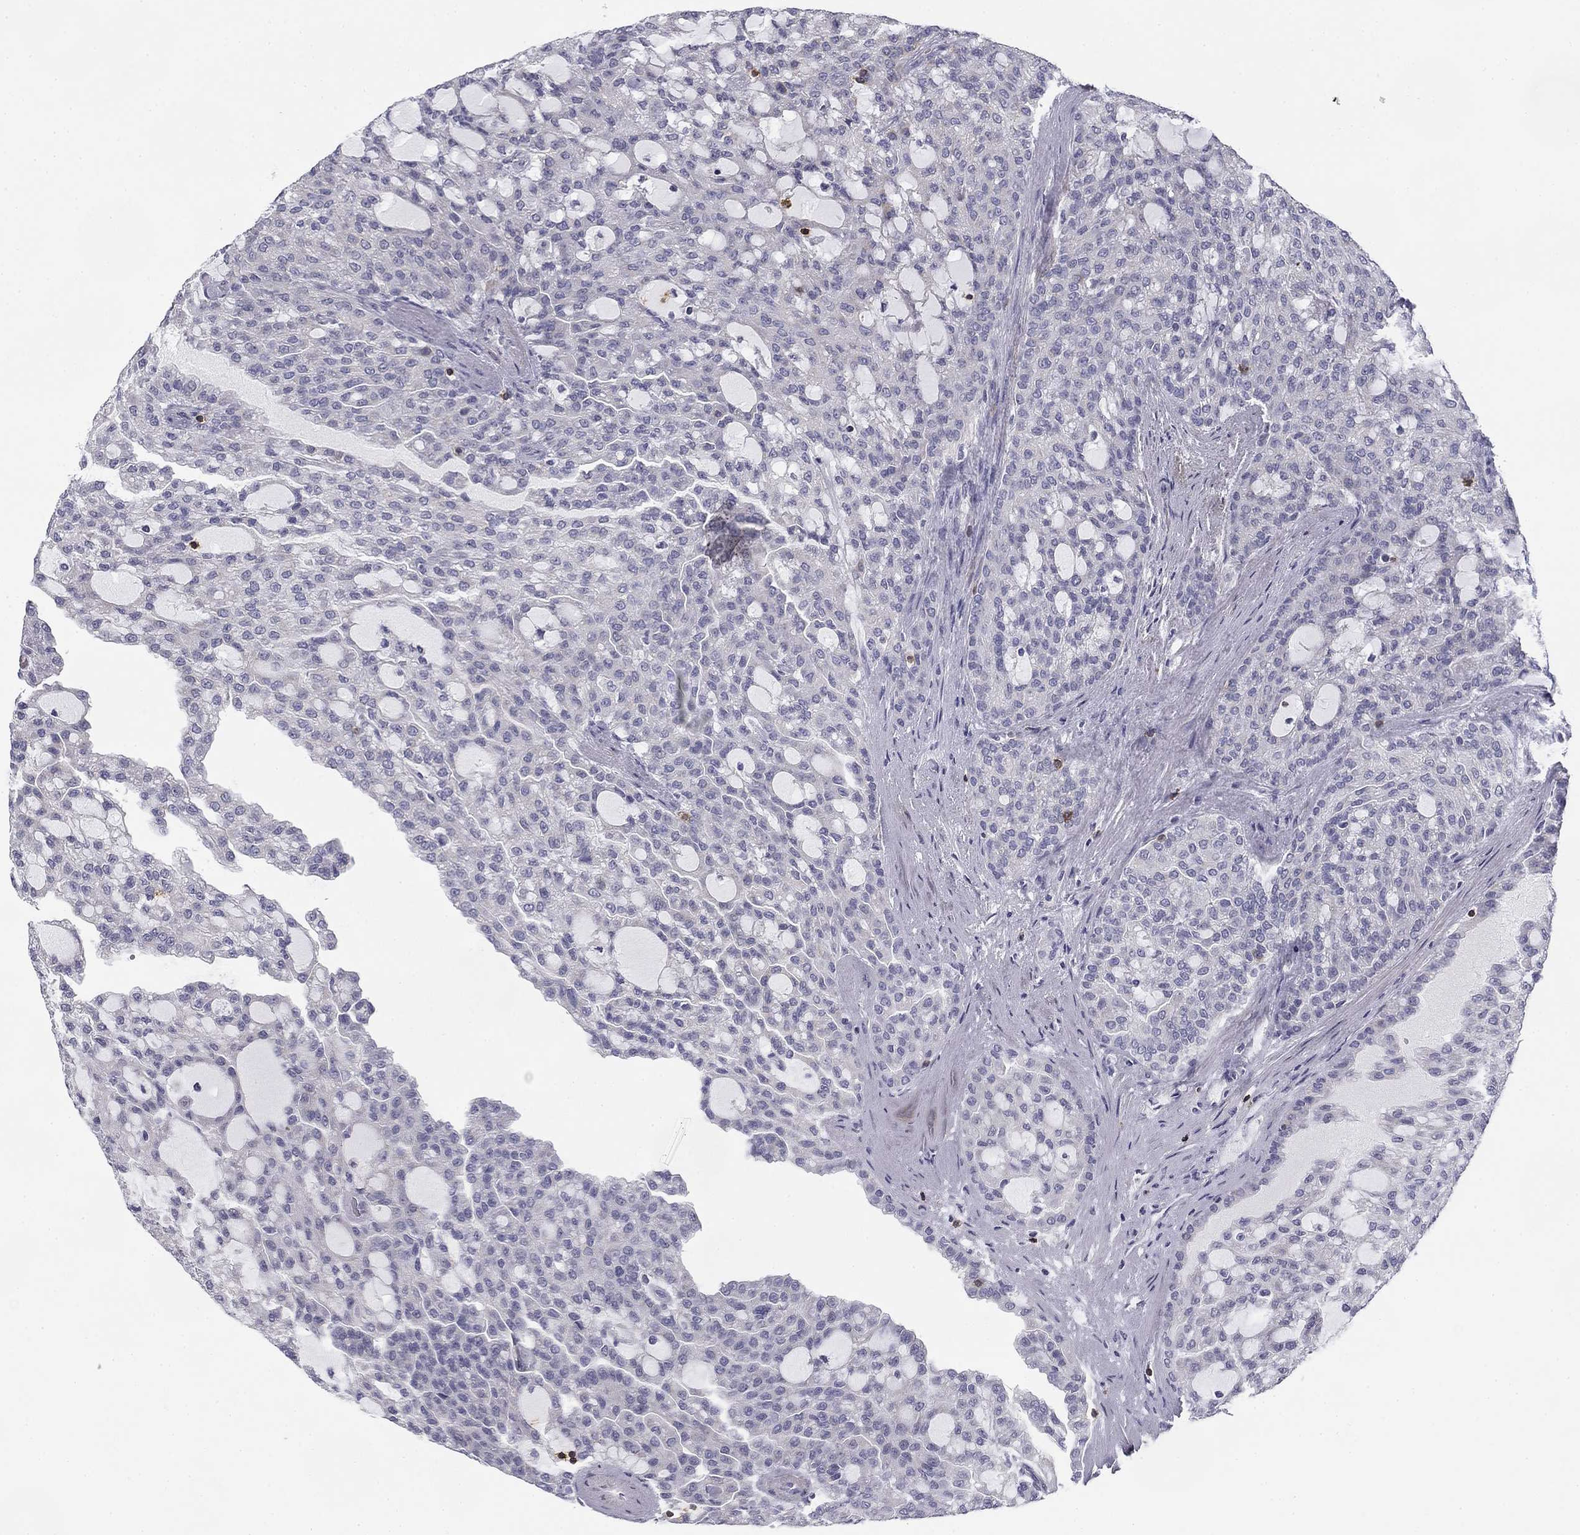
{"staining": {"intensity": "negative", "quantity": "none", "location": "none"}, "tissue": "renal cancer", "cell_type": "Tumor cells", "image_type": "cancer", "snomed": [{"axis": "morphology", "description": "Adenocarcinoma, NOS"}, {"axis": "topography", "description": "Kidney"}], "caption": "Renal cancer (adenocarcinoma) was stained to show a protein in brown. There is no significant staining in tumor cells. The staining is performed using DAB brown chromogen with nuclei counter-stained in using hematoxylin.", "gene": "TRAT1", "patient": {"sex": "male", "age": 63}}